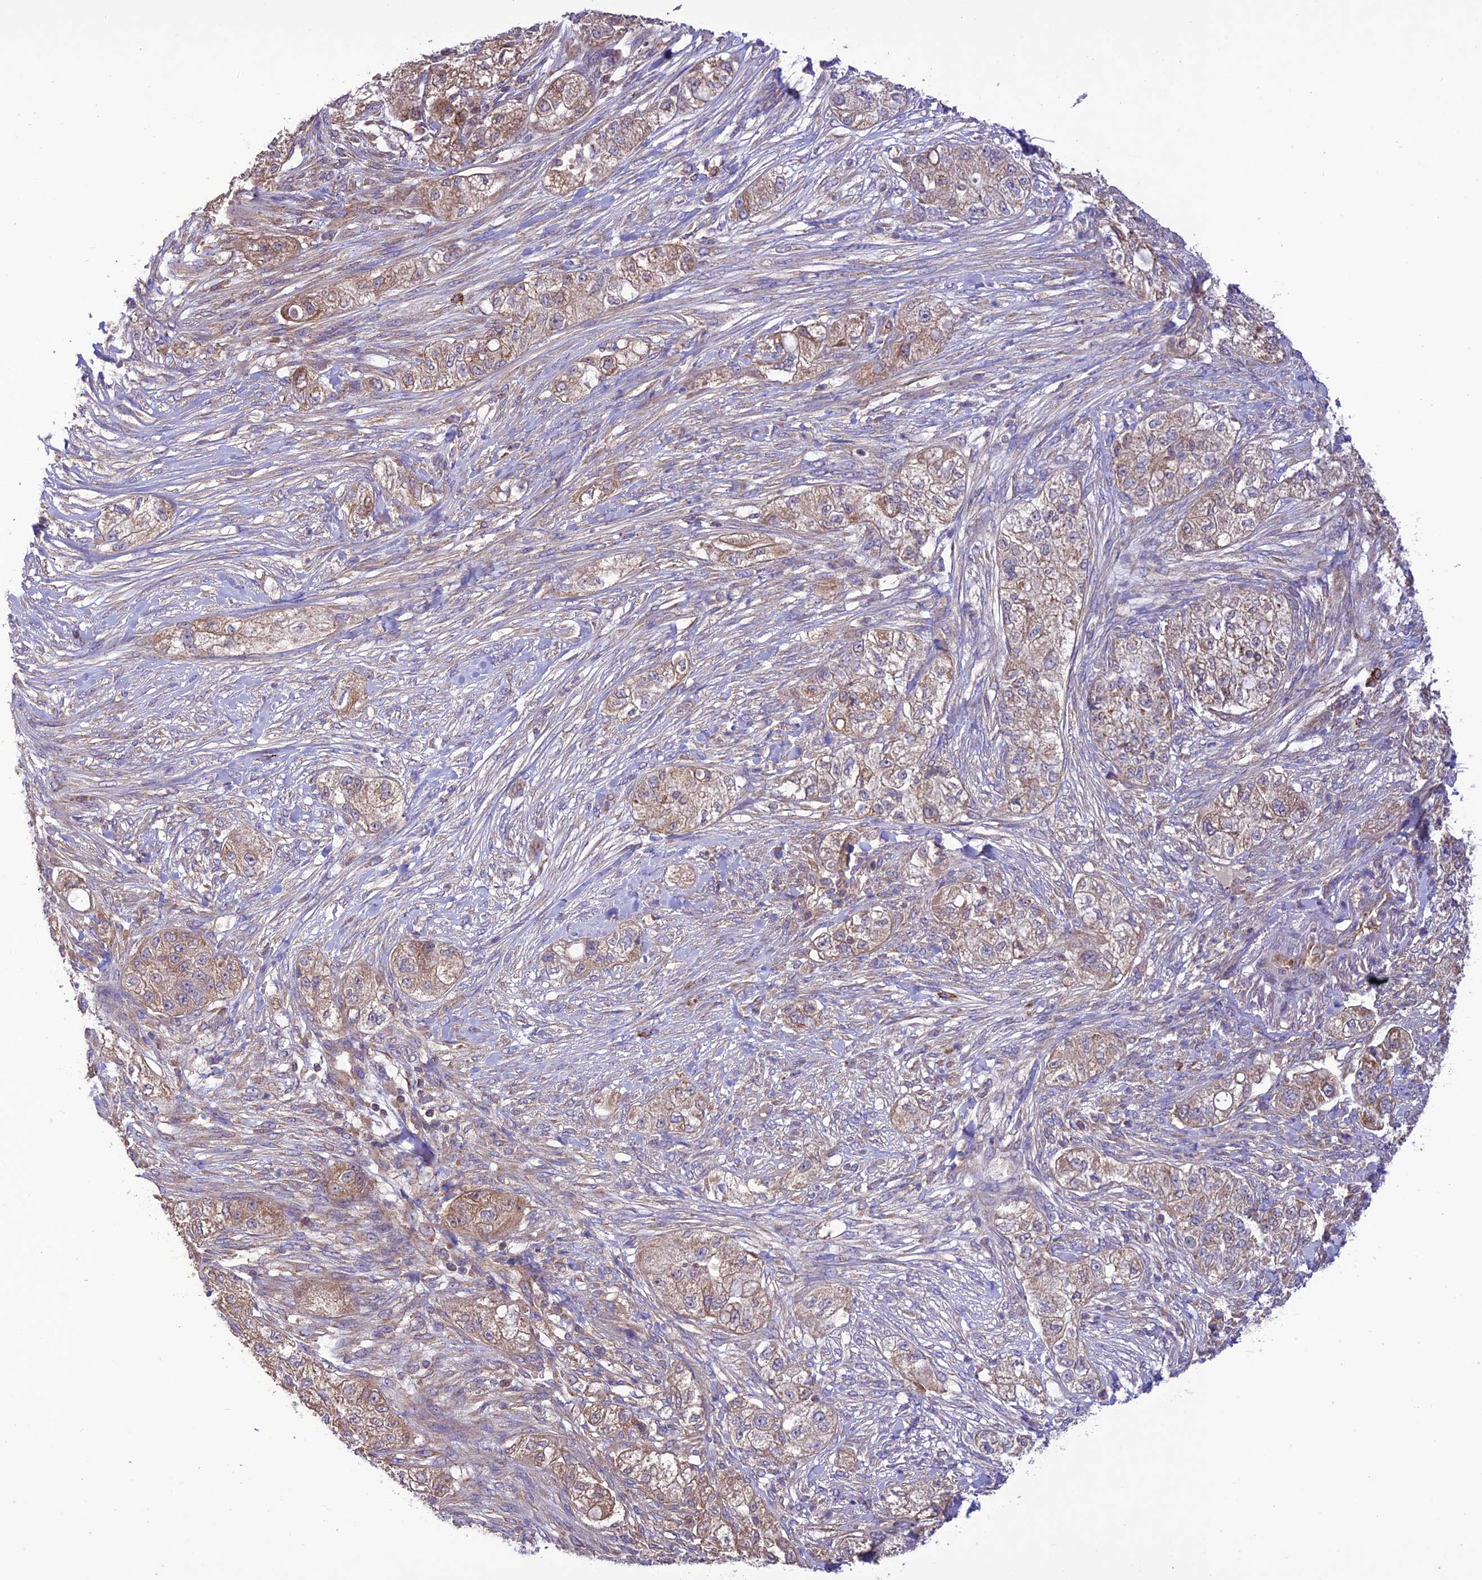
{"staining": {"intensity": "moderate", "quantity": "25%-75%", "location": "cytoplasmic/membranous"}, "tissue": "pancreatic cancer", "cell_type": "Tumor cells", "image_type": "cancer", "snomed": [{"axis": "morphology", "description": "Adenocarcinoma, NOS"}, {"axis": "topography", "description": "Pancreas"}], "caption": "Moderate cytoplasmic/membranous protein staining is present in approximately 25%-75% of tumor cells in pancreatic cancer. (DAB (3,3'-diaminobenzidine) IHC with brightfield microscopy, high magnification).", "gene": "NDUFAF1", "patient": {"sex": "female", "age": 78}}